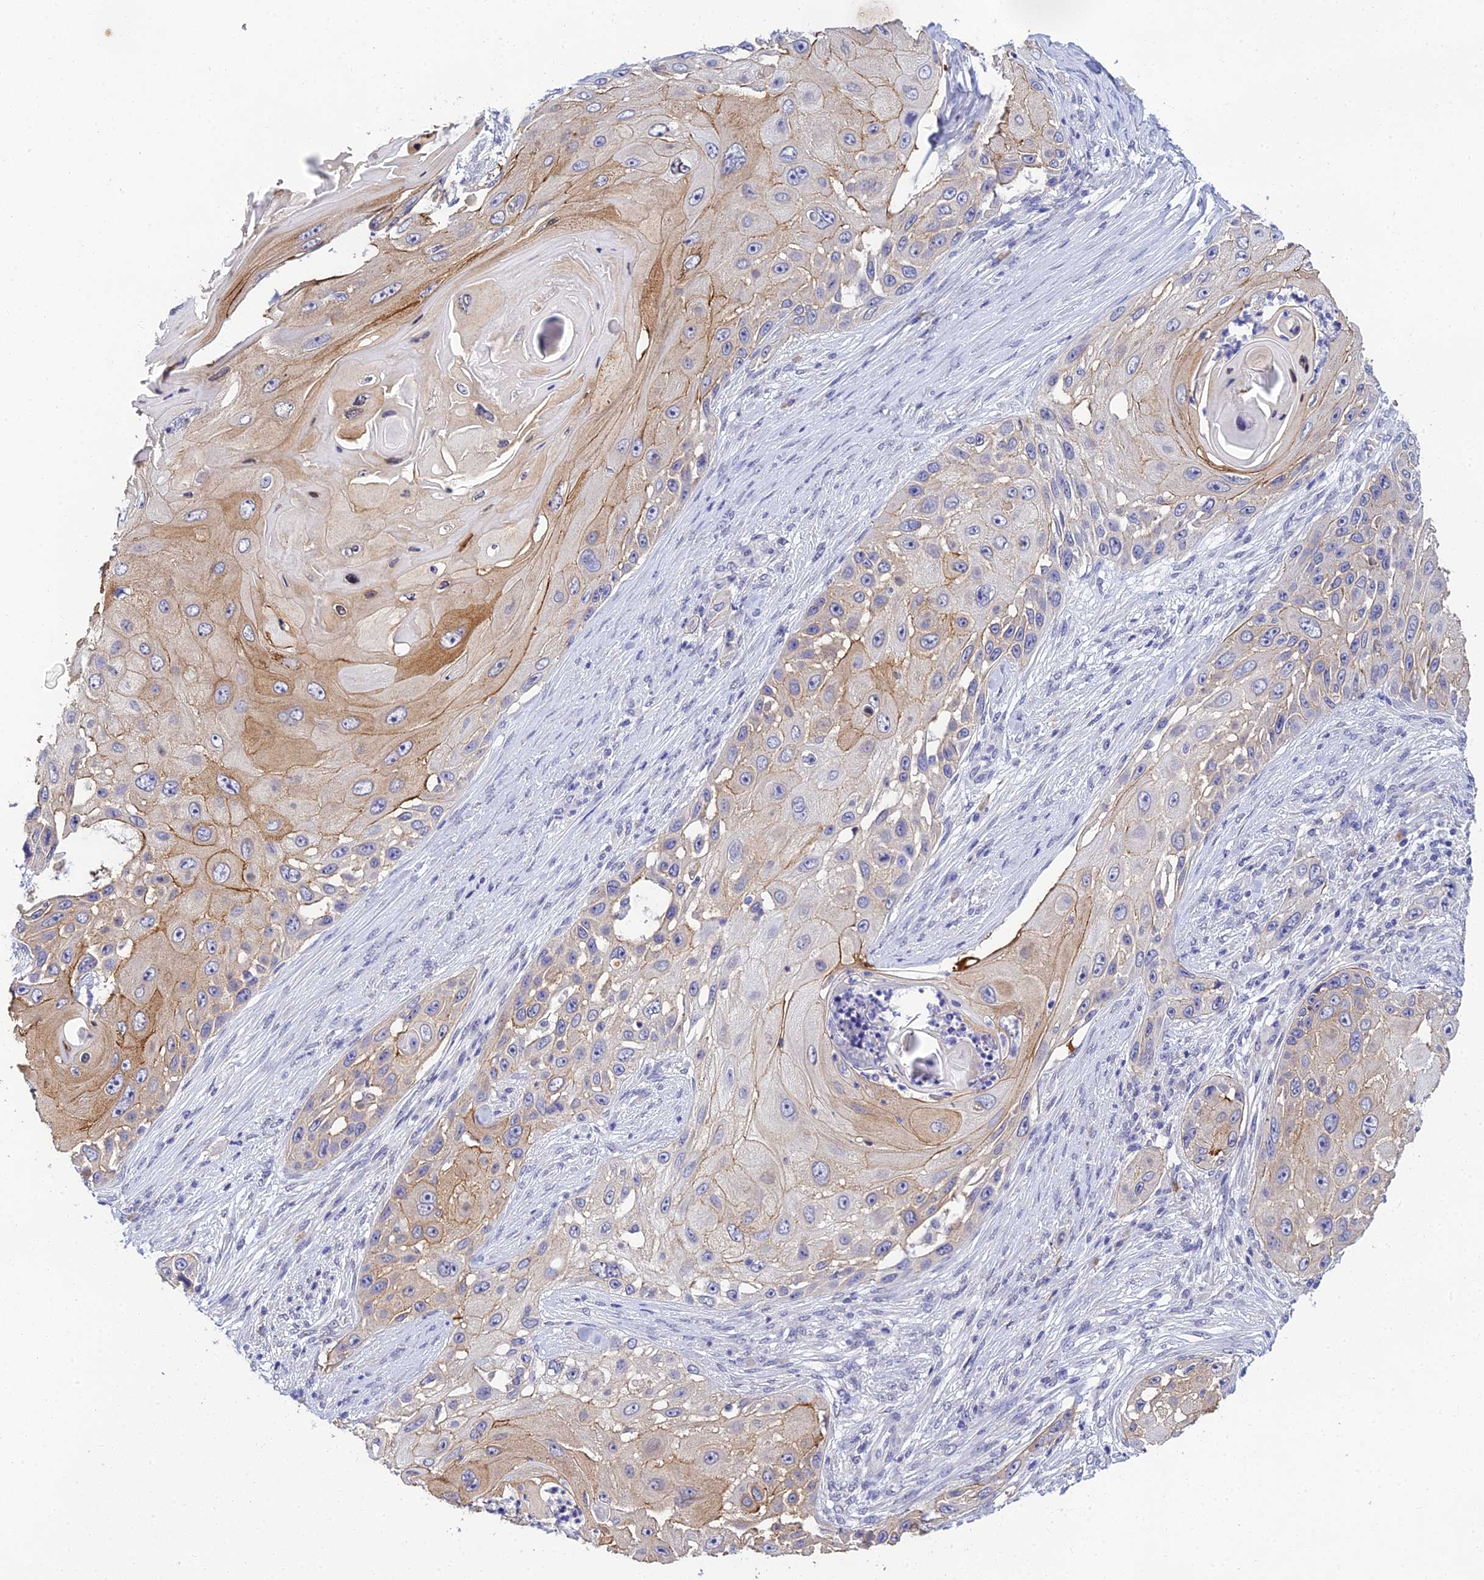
{"staining": {"intensity": "moderate", "quantity": "<25%", "location": "cytoplasmic/membranous"}, "tissue": "skin cancer", "cell_type": "Tumor cells", "image_type": "cancer", "snomed": [{"axis": "morphology", "description": "Squamous cell carcinoma, NOS"}, {"axis": "topography", "description": "Skin"}], "caption": "Immunohistochemical staining of human squamous cell carcinoma (skin) demonstrates low levels of moderate cytoplasmic/membranous protein expression in about <25% of tumor cells. (Brightfield microscopy of DAB IHC at high magnification).", "gene": "HOXB1", "patient": {"sex": "female", "age": 44}}